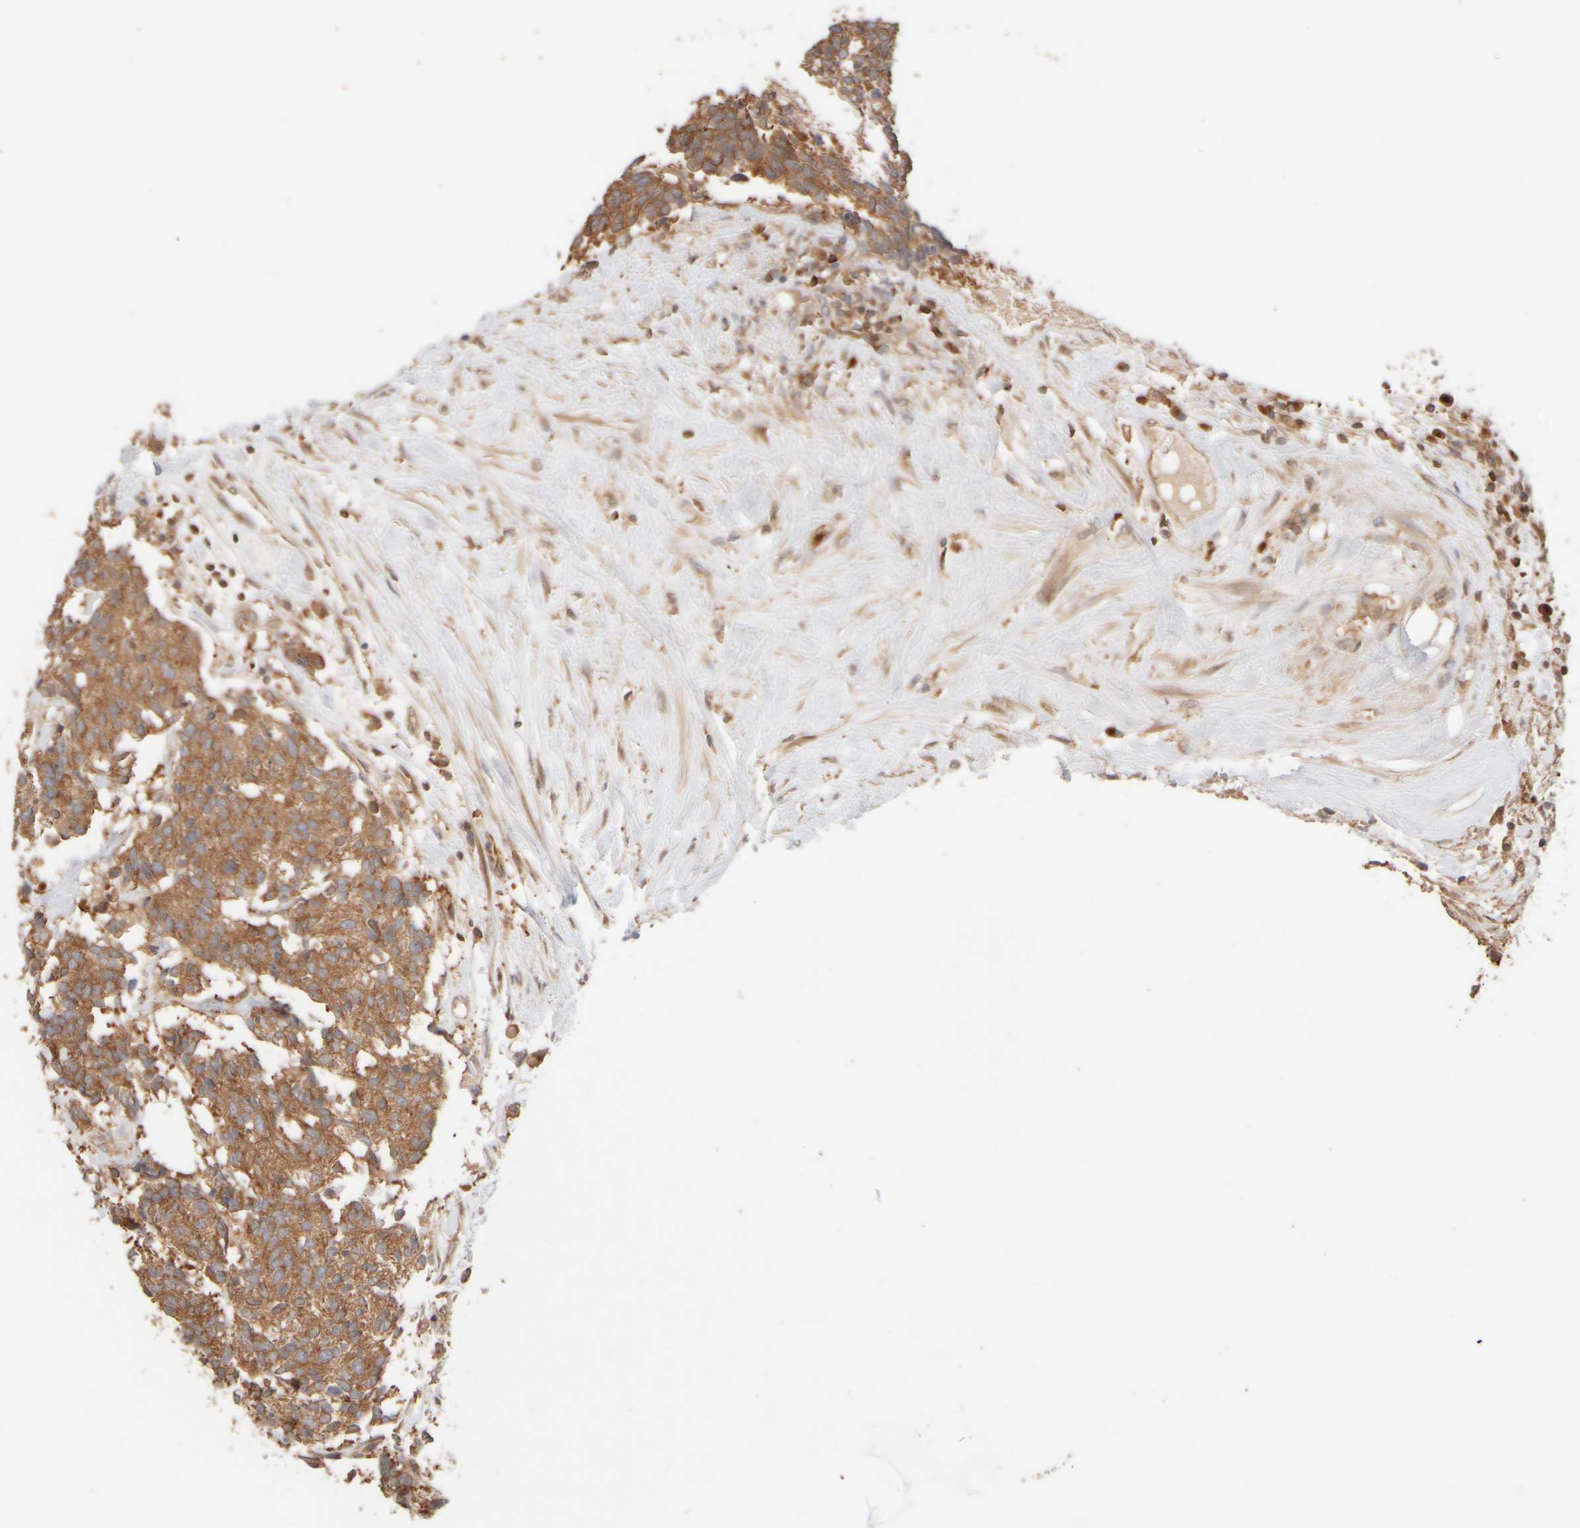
{"staining": {"intensity": "moderate", "quantity": ">75%", "location": "cytoplasmic/membranous"}, "tissue": "carcinoid", "cell_type": "Tumor cells", "image_type": "cancer", "snomed": [{"axis": "morphology", "description": "Carcinoma, NOS"}, {"axis": "morphology", "description": "Carcinoid, malignant, NOS"}, {"axis": "topography", "description": "Urinary bladder"}], "caption": "Protein expression analysis of carcinoid reveals moderate cytoplasmic/membranous positivity in about >75% of tumor cells. (DAB IHC with brightfield microscopy, high magnification).", "gene": "RABEP1", "patient": {"sex": "male", "age": 57}}